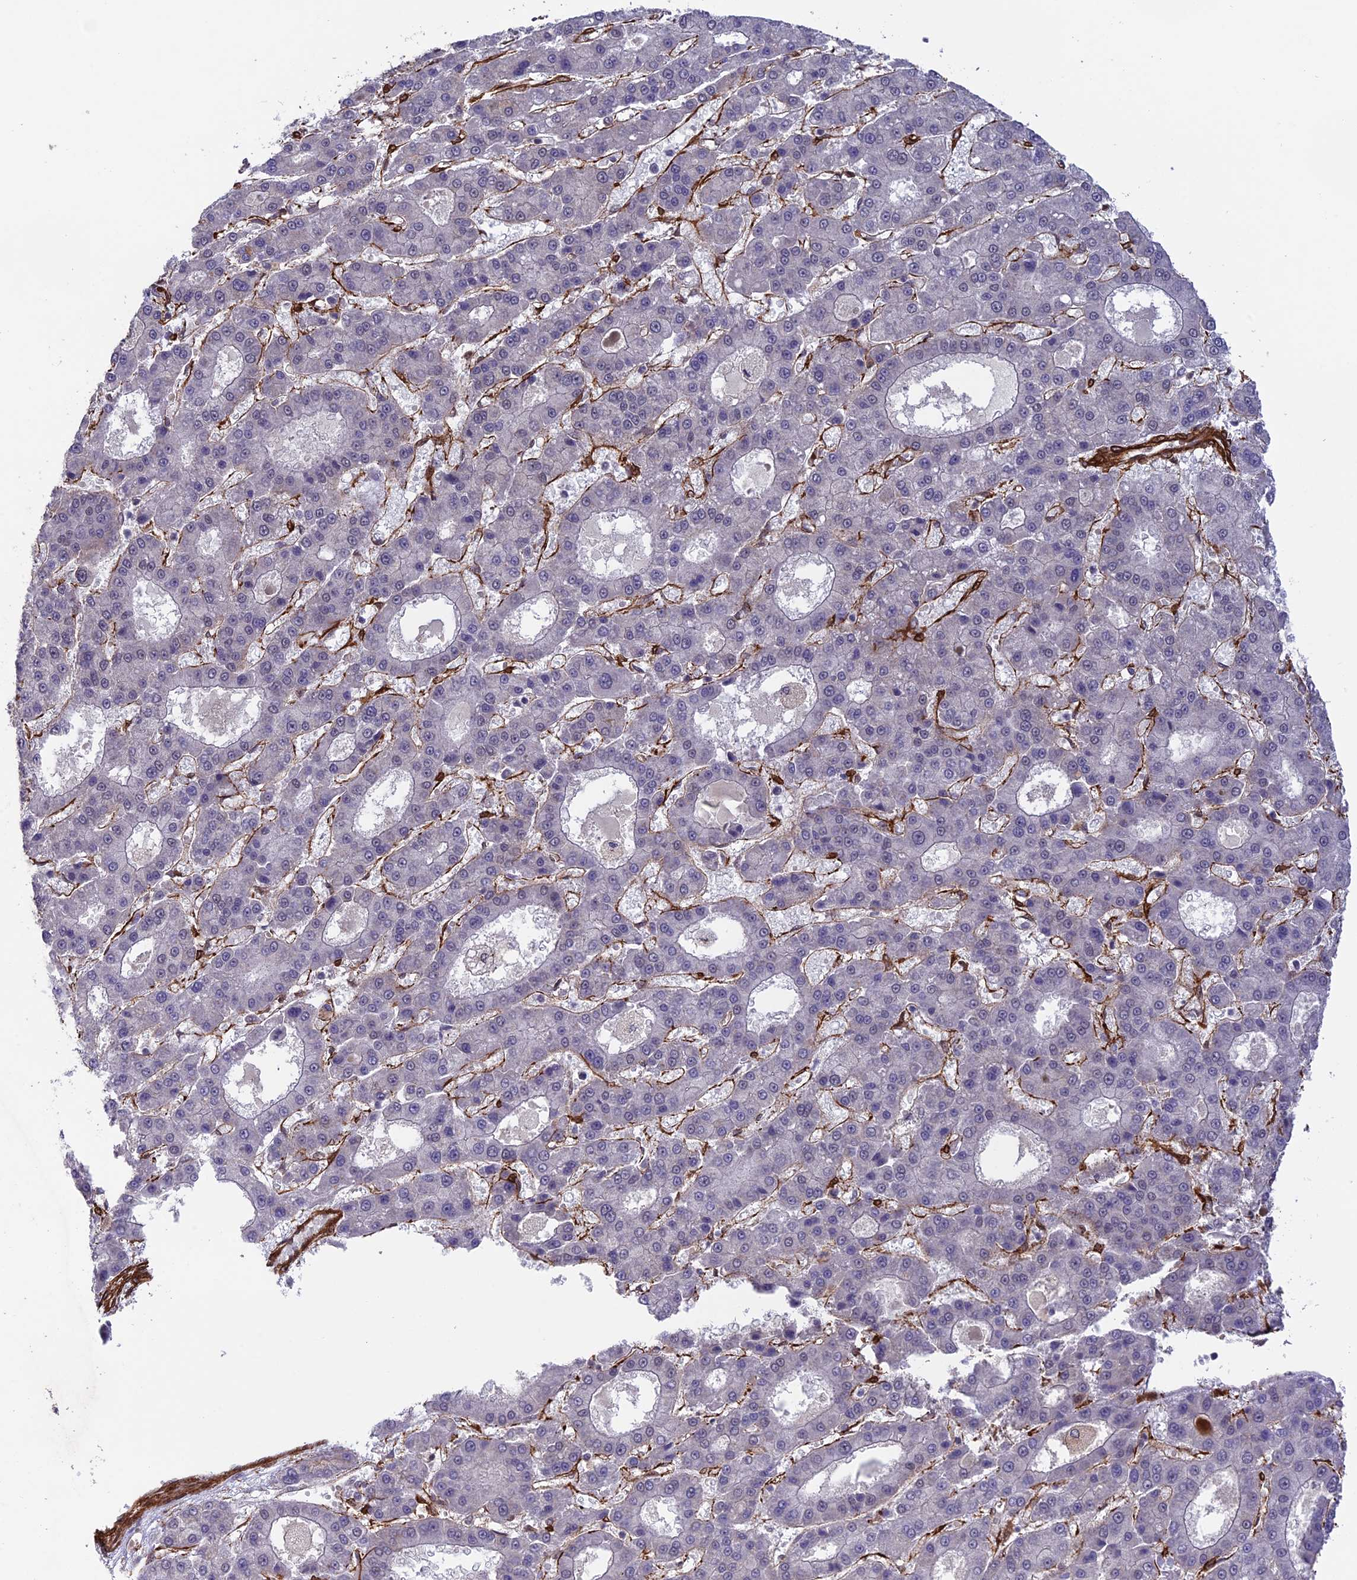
{"staining": {"intensity": "negative", "quantity": "none", "location": "none"}, "tissue": "liver cancer", "cell_type": "Tumor cells", "image_type": "cancer", "snomed": [{"axis": "morphology", "description": "Carcinoma, Hepatocellular, NOS"}, {"axis": "topography", "description": "Liver"}], "caption": "DAB (3,3'-diaminobenzidine) immunohistochemical staining of liver hepatocellular carcinoma shows no significant expression in tumor cells.", "gene": "TNS1", "patient": {"sex": "male", "age": 70}}